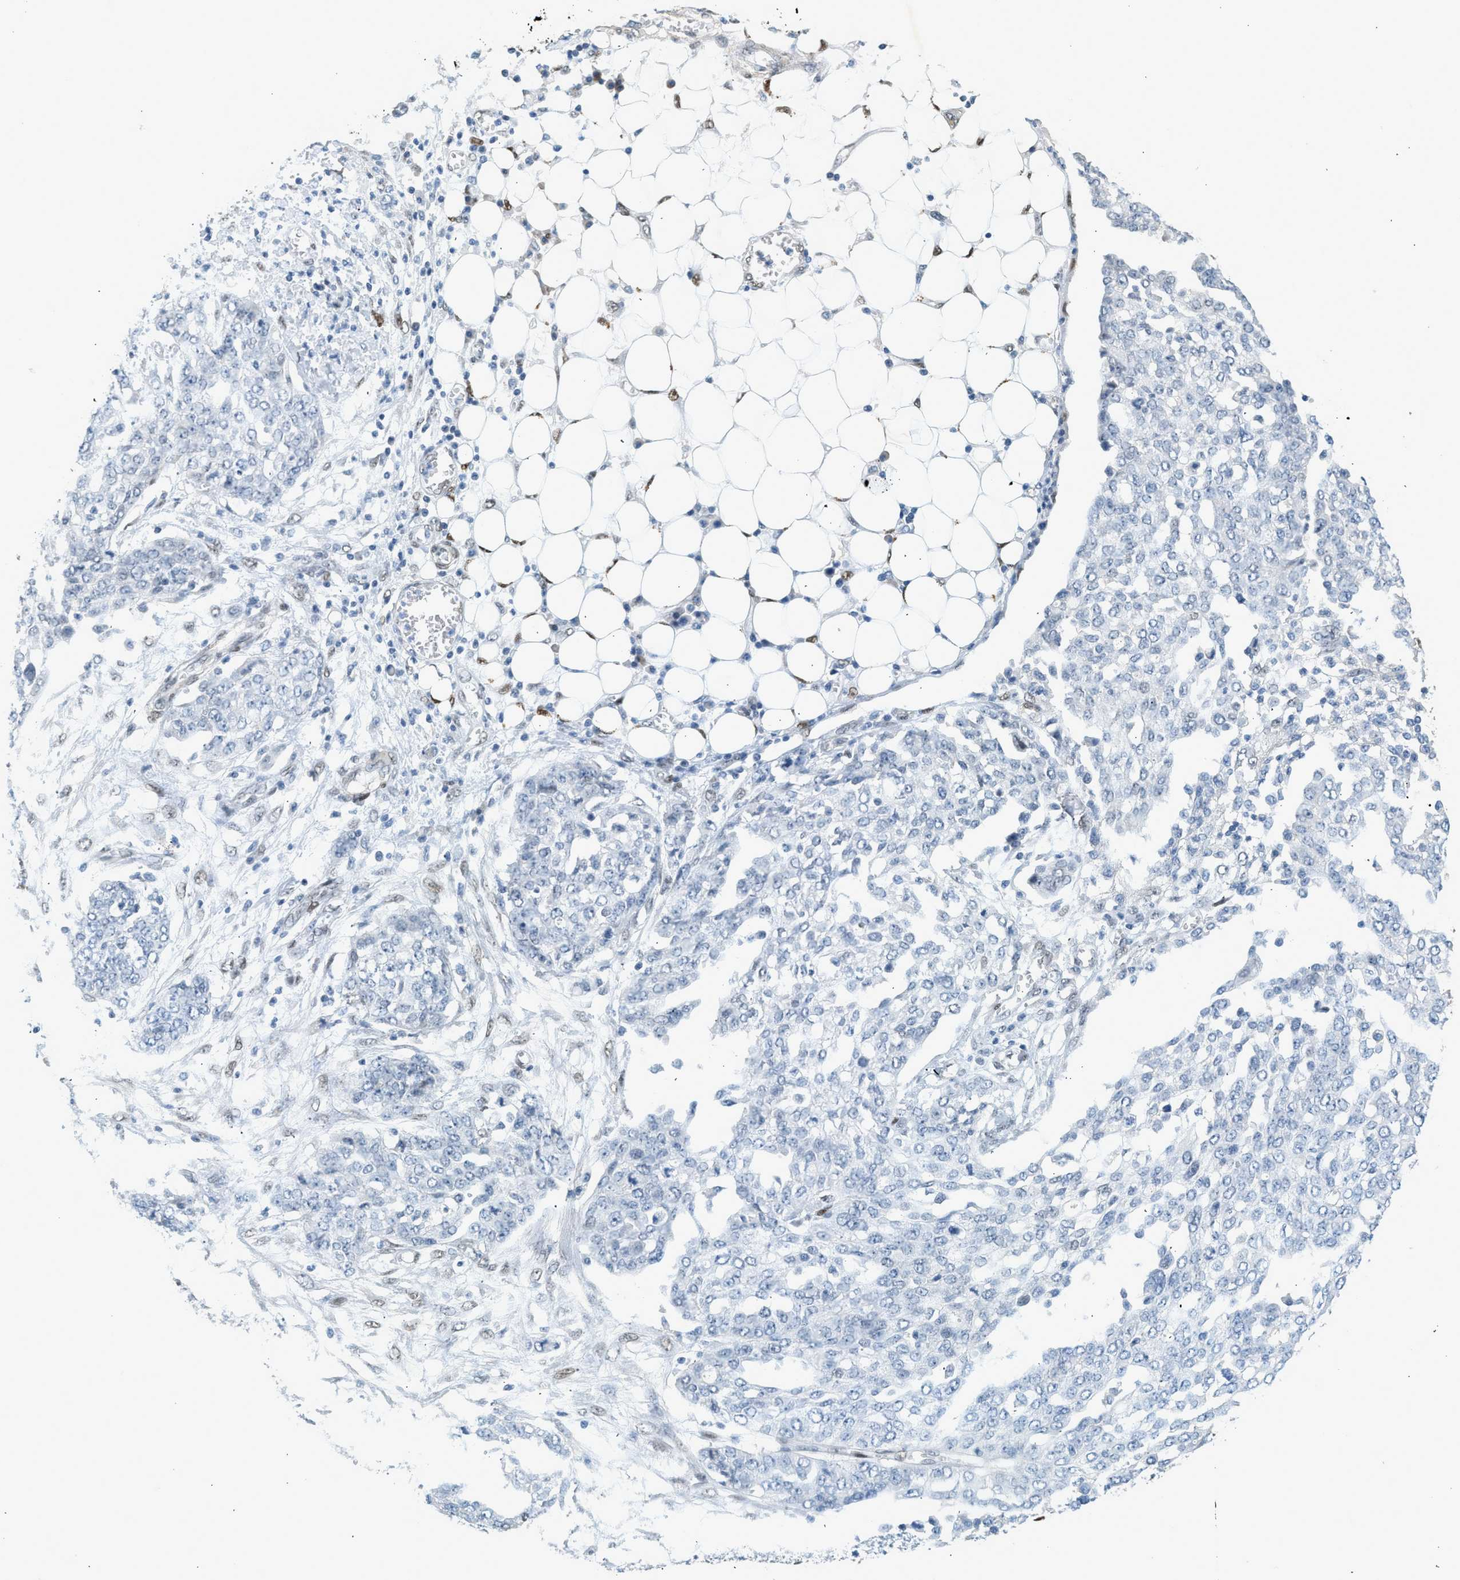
{"staining": {"intensity": "negative", "quantity": "none", "location": "none"}, "tissue": "ovarian cancer", "cell_type": "Tumor cells", "image_type": "cancer", "snomed": [{"axis": "morphology", "description": "Cystadenocarcinoma, serous, NOS"}, {"axis": "topography", "description": "Soft tissue"}, {"axis": "topography", "description": "Ovary"}], "caption": "Immunohistochemistry image of neoplastic tissue: ovarian serous cystadenocarcinoma stained with DAB reveals no significant protein staining in tumor cells.", "gene": "ZBTB20", "patient": {"sex": "female", "age": 57}}